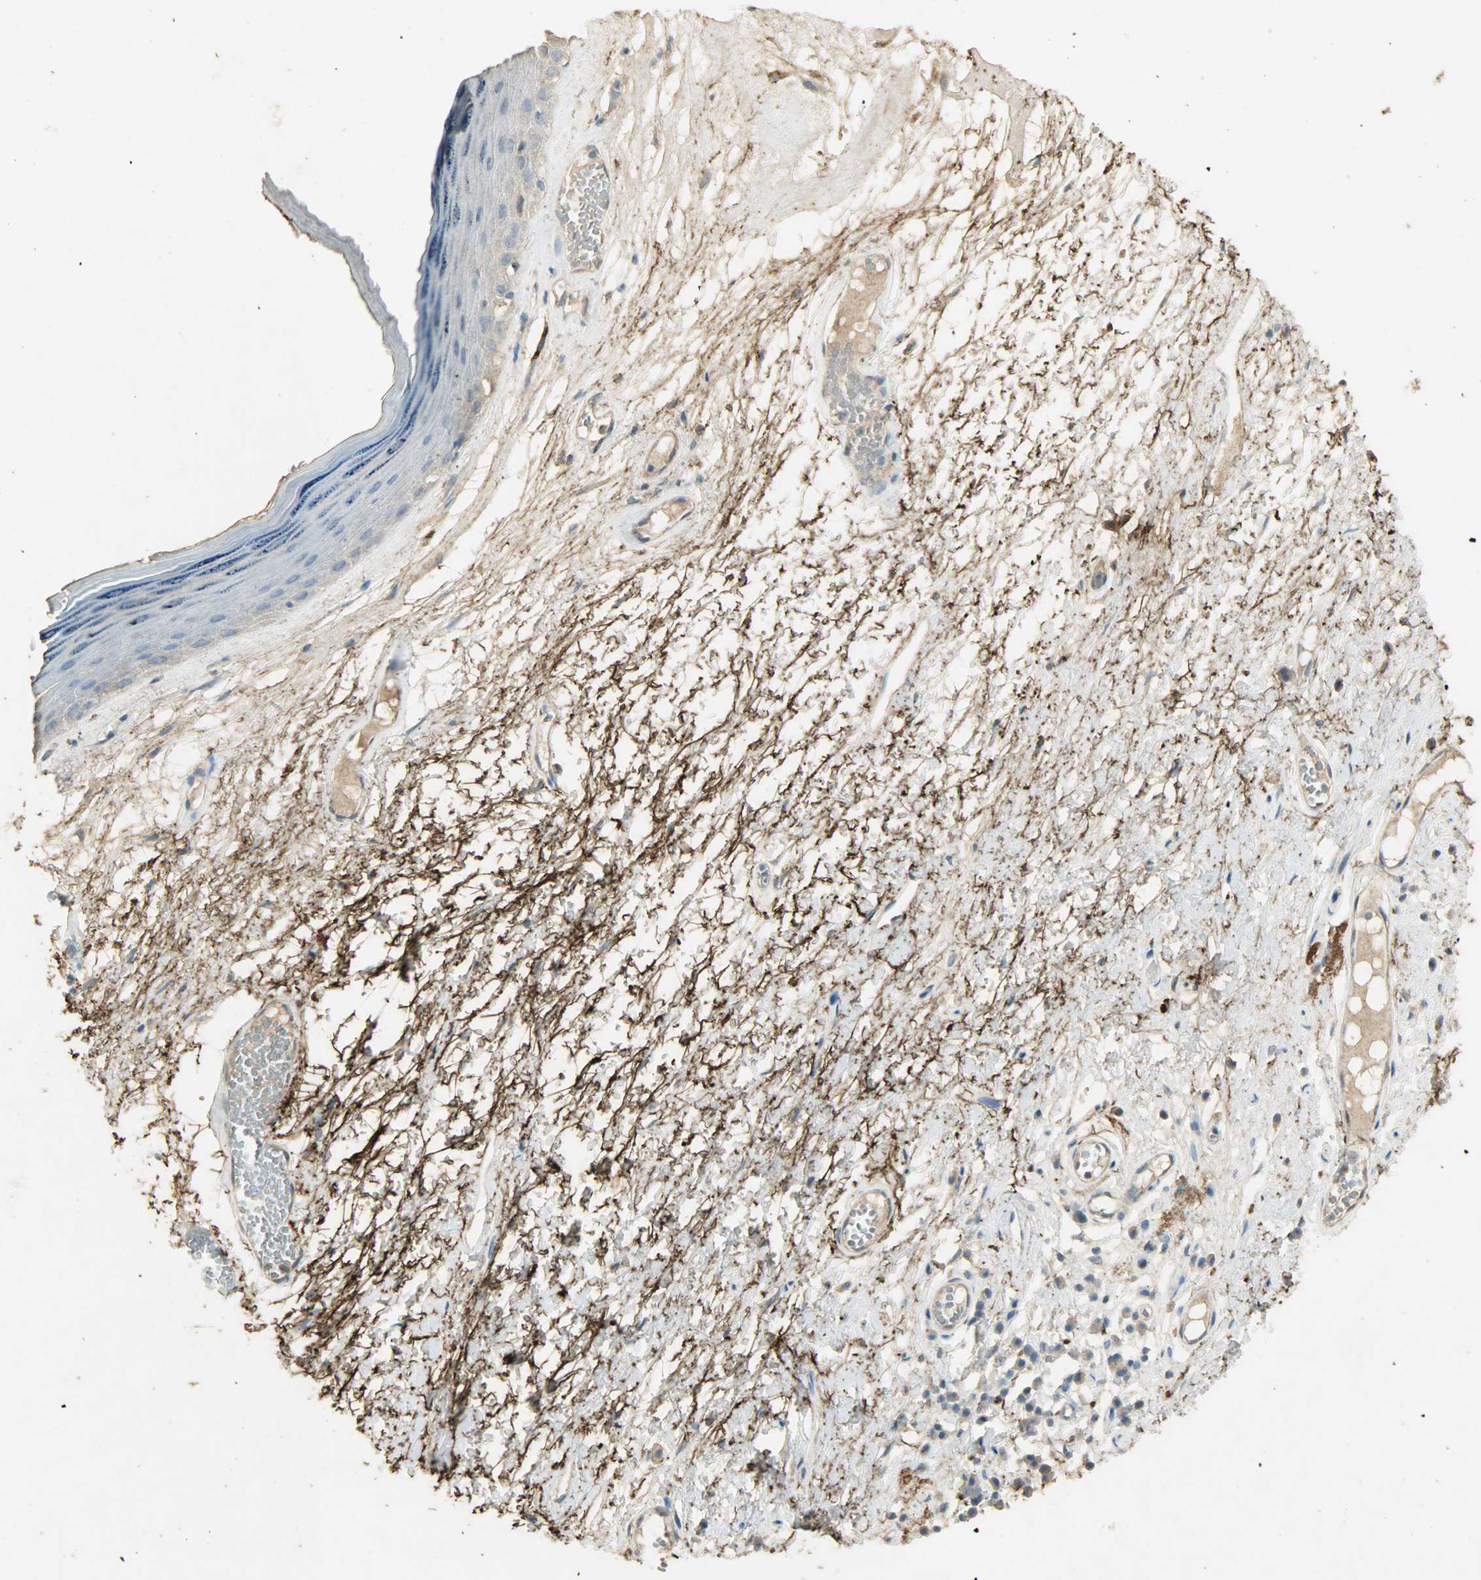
{"staining": {"intensity": "weak", "quantity": "<25%", "location": "cytoplasmic/membranous"}, "tissue": "skin", "cell_type": "Epidermal cells", "image_type": "normal", "snomed": [{"axis": "morphology", "description": "Normal tissue, NOS"}, {"axis": "morphology", "description": "Inflammation, NOS"}, {"axis": "topography", "description": "Vulva"}], "caption": "This is an immunohistochemistry (IHC) photomicrograph of normal human skin. There is no staining in epidermal cells.", "gene": "ASB9", "patient": {"sex": "female", "age": 84}}